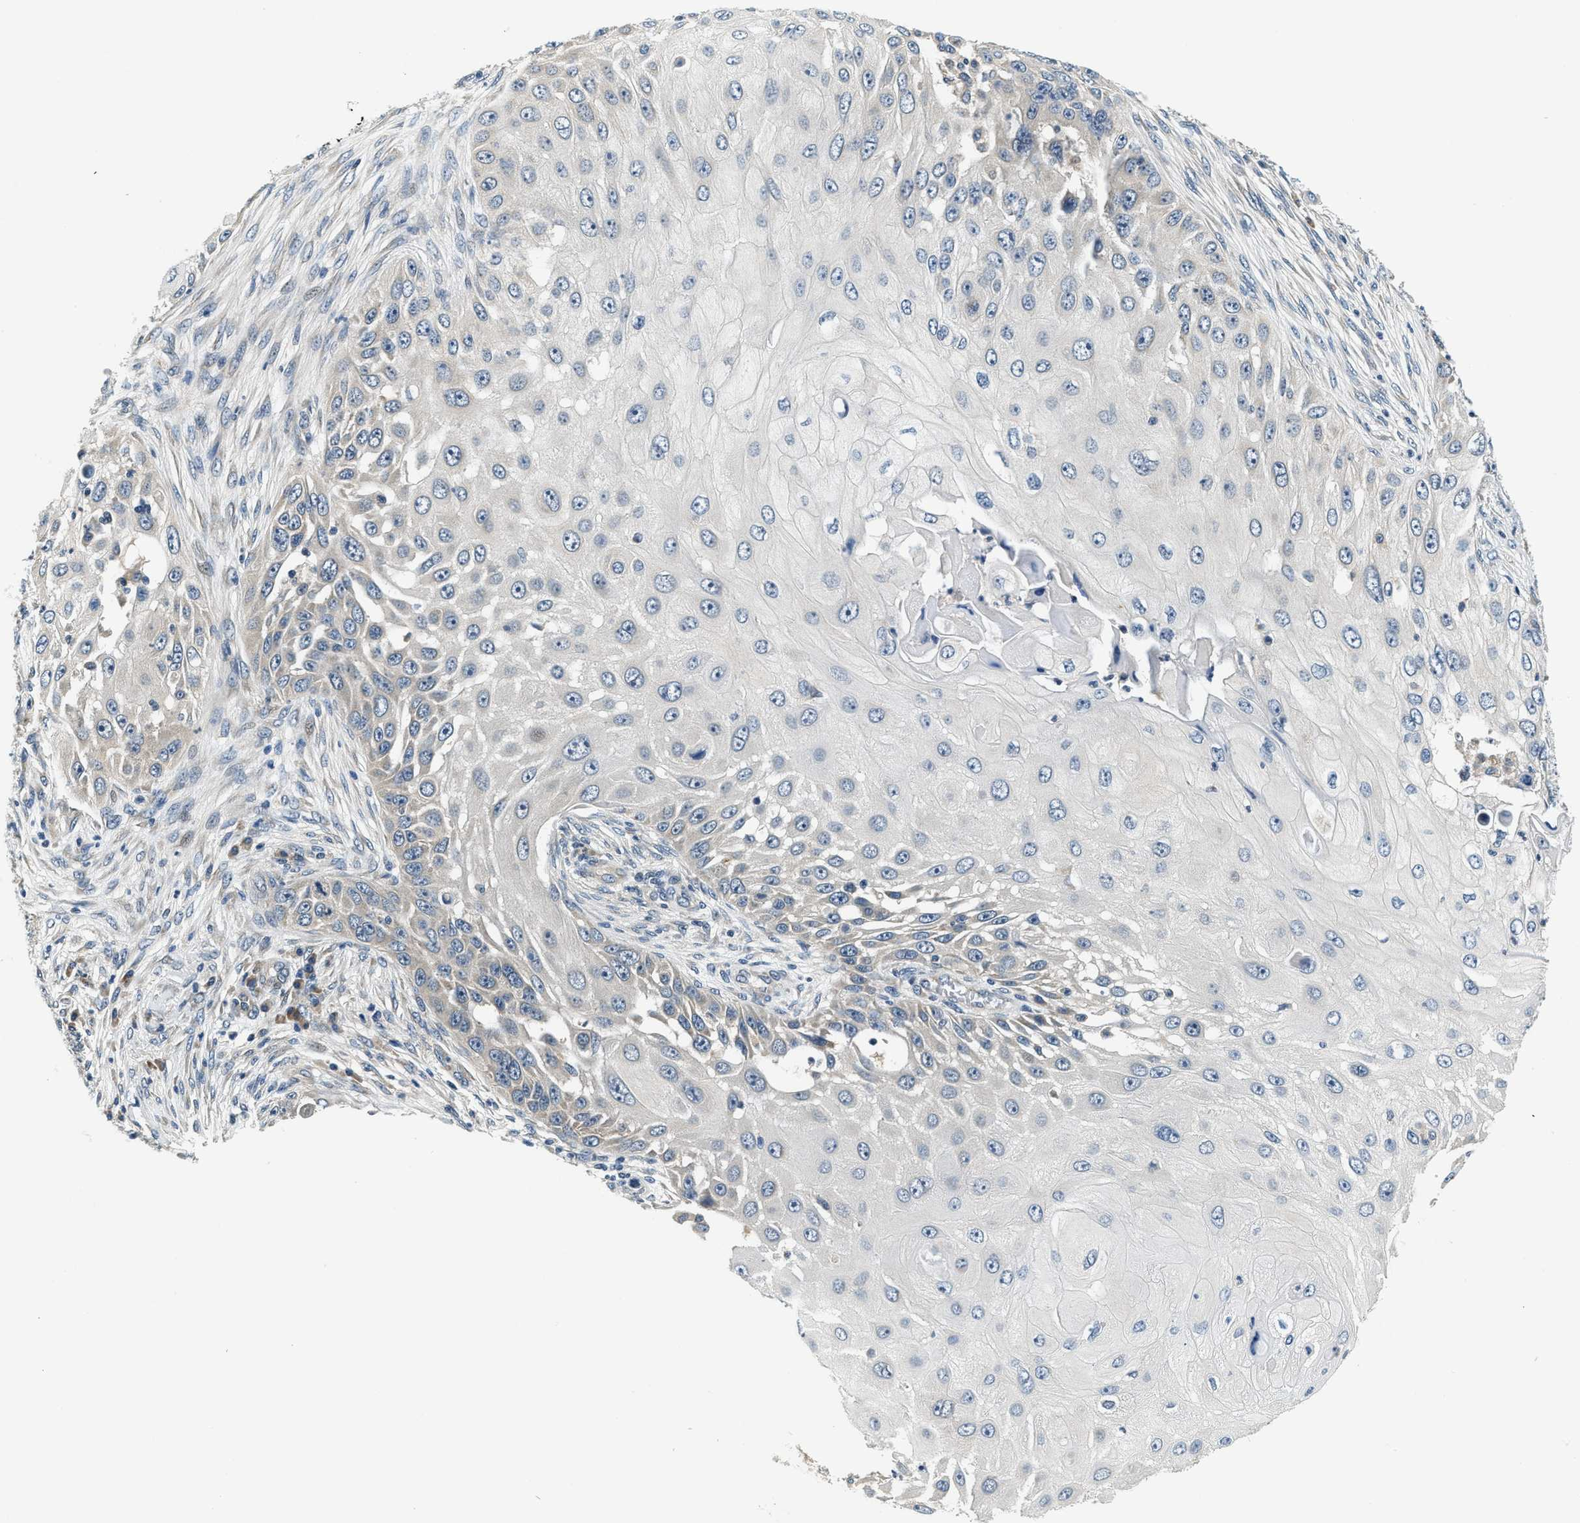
{"staining": {"intensity": "negative", "quantity": "none", "location": "none"}, "tissue": "skin cancer", "cell_type": "Tumor cells", "image_type": "cancer", "snomed": [{"axis": "morphology", "description": "Squamous cell carcinoma, NOS"}, {"axis": "topography", "description": "Skin"}], "caption": "High magnification brightfield microscopy of skin cancer (squamous cell carcinoma) stained with DAB (brown) and counterstained with hematoxylin (blue): tumor cells show no significant staining.", "gene": "YAE1", "patient": {"sex": "female", "age": 44}}